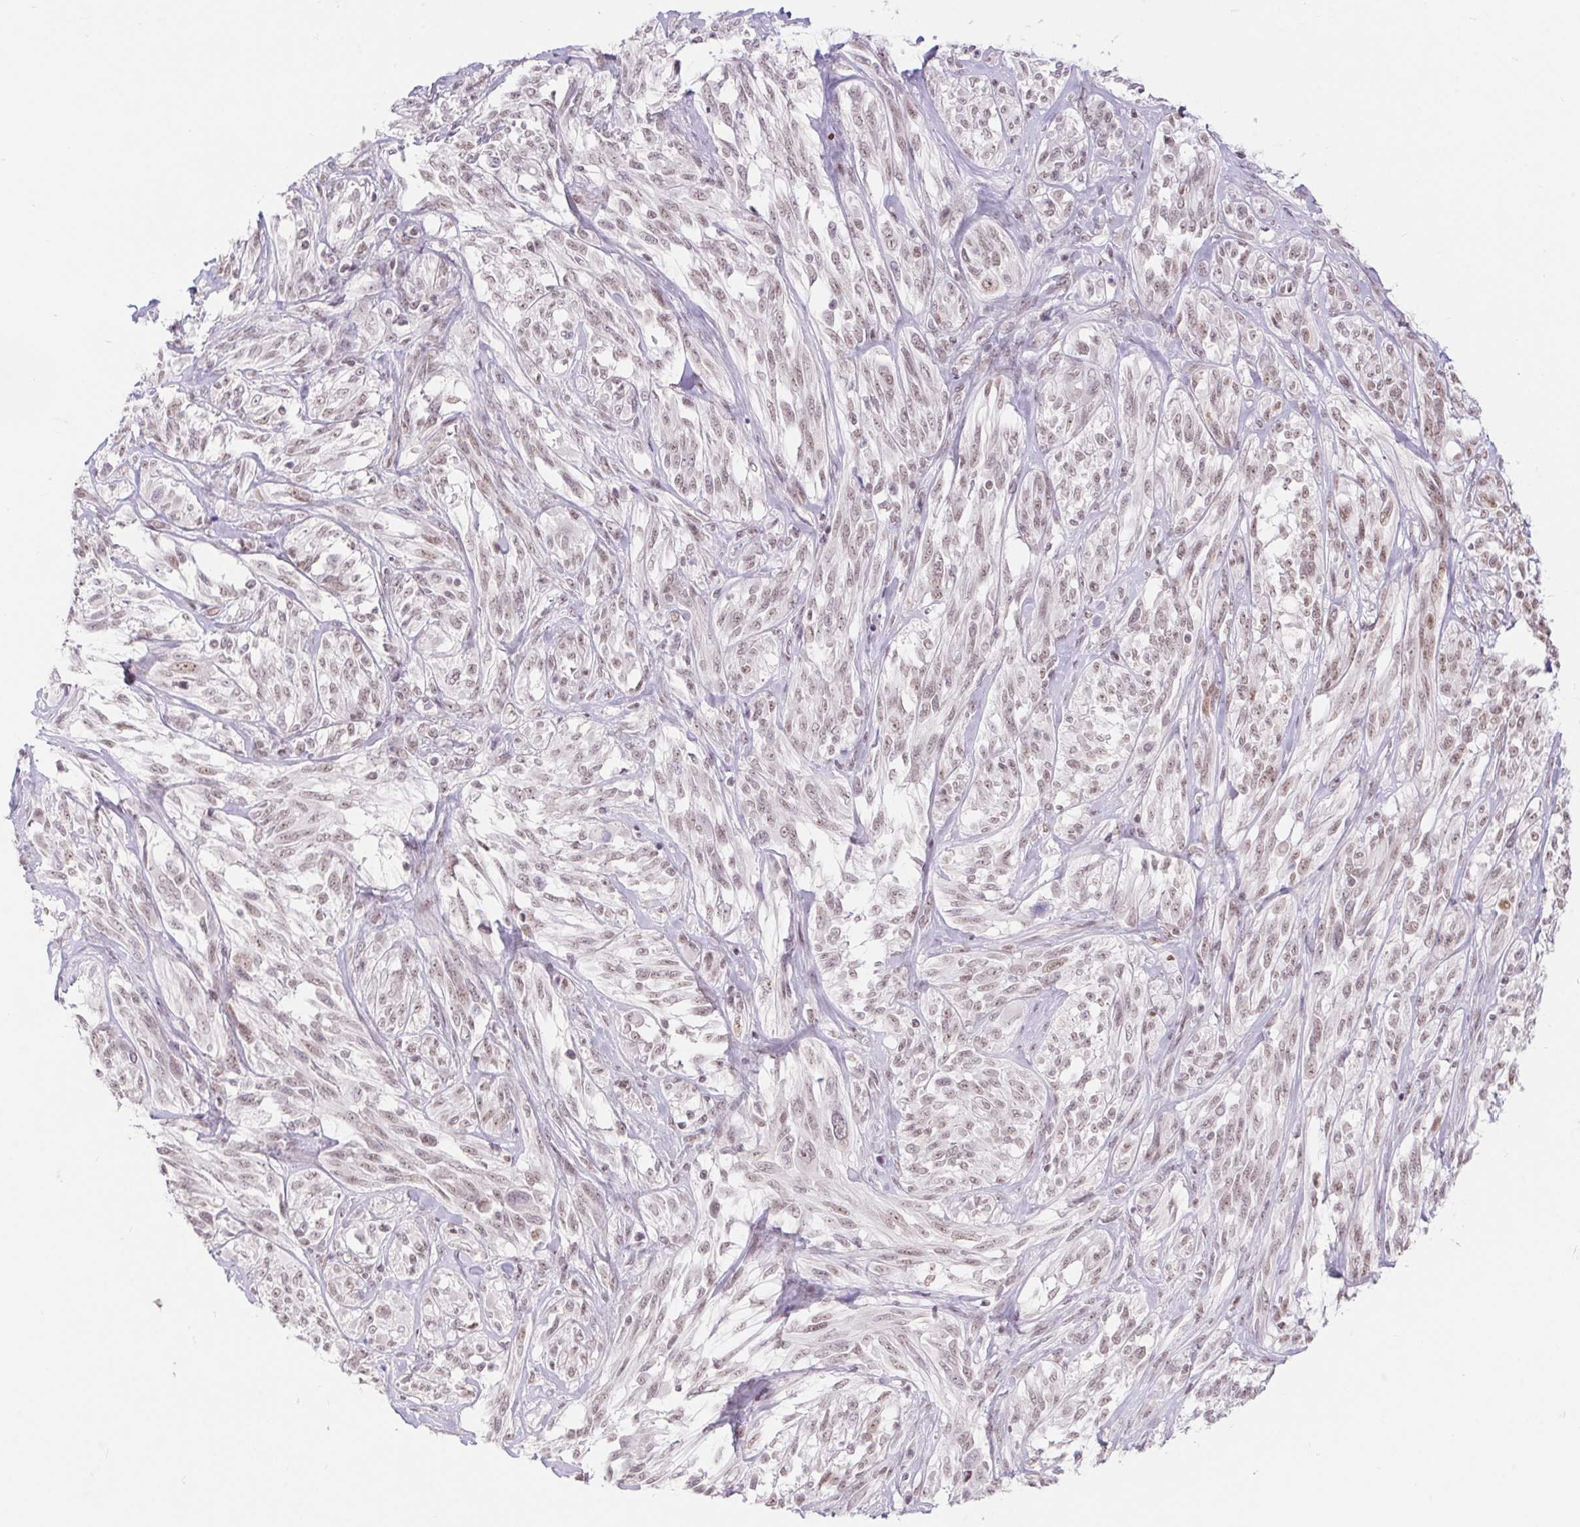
{"staining": {"intensity": "weak", "quantity": "25%-75%", "location": "nuclear"}, "tissue": "melanoma", "cell_type": "Tumor cells", "image_type": "cancer", "snomed": [{"axis": "morphology", "description": "Malignant melanoma, NOS"}, {"axis": "topography", "description": "Skin"}], "caption": "Protein analysis of malignant melanoma tissue shows weak nuclear staining in about 25%-75% of tumor cells. (brown staining indicates protein expression, while blue staining denotes nuclei).", "gene": "DDX17", "patient": {"sex": "female", "age": 91}}